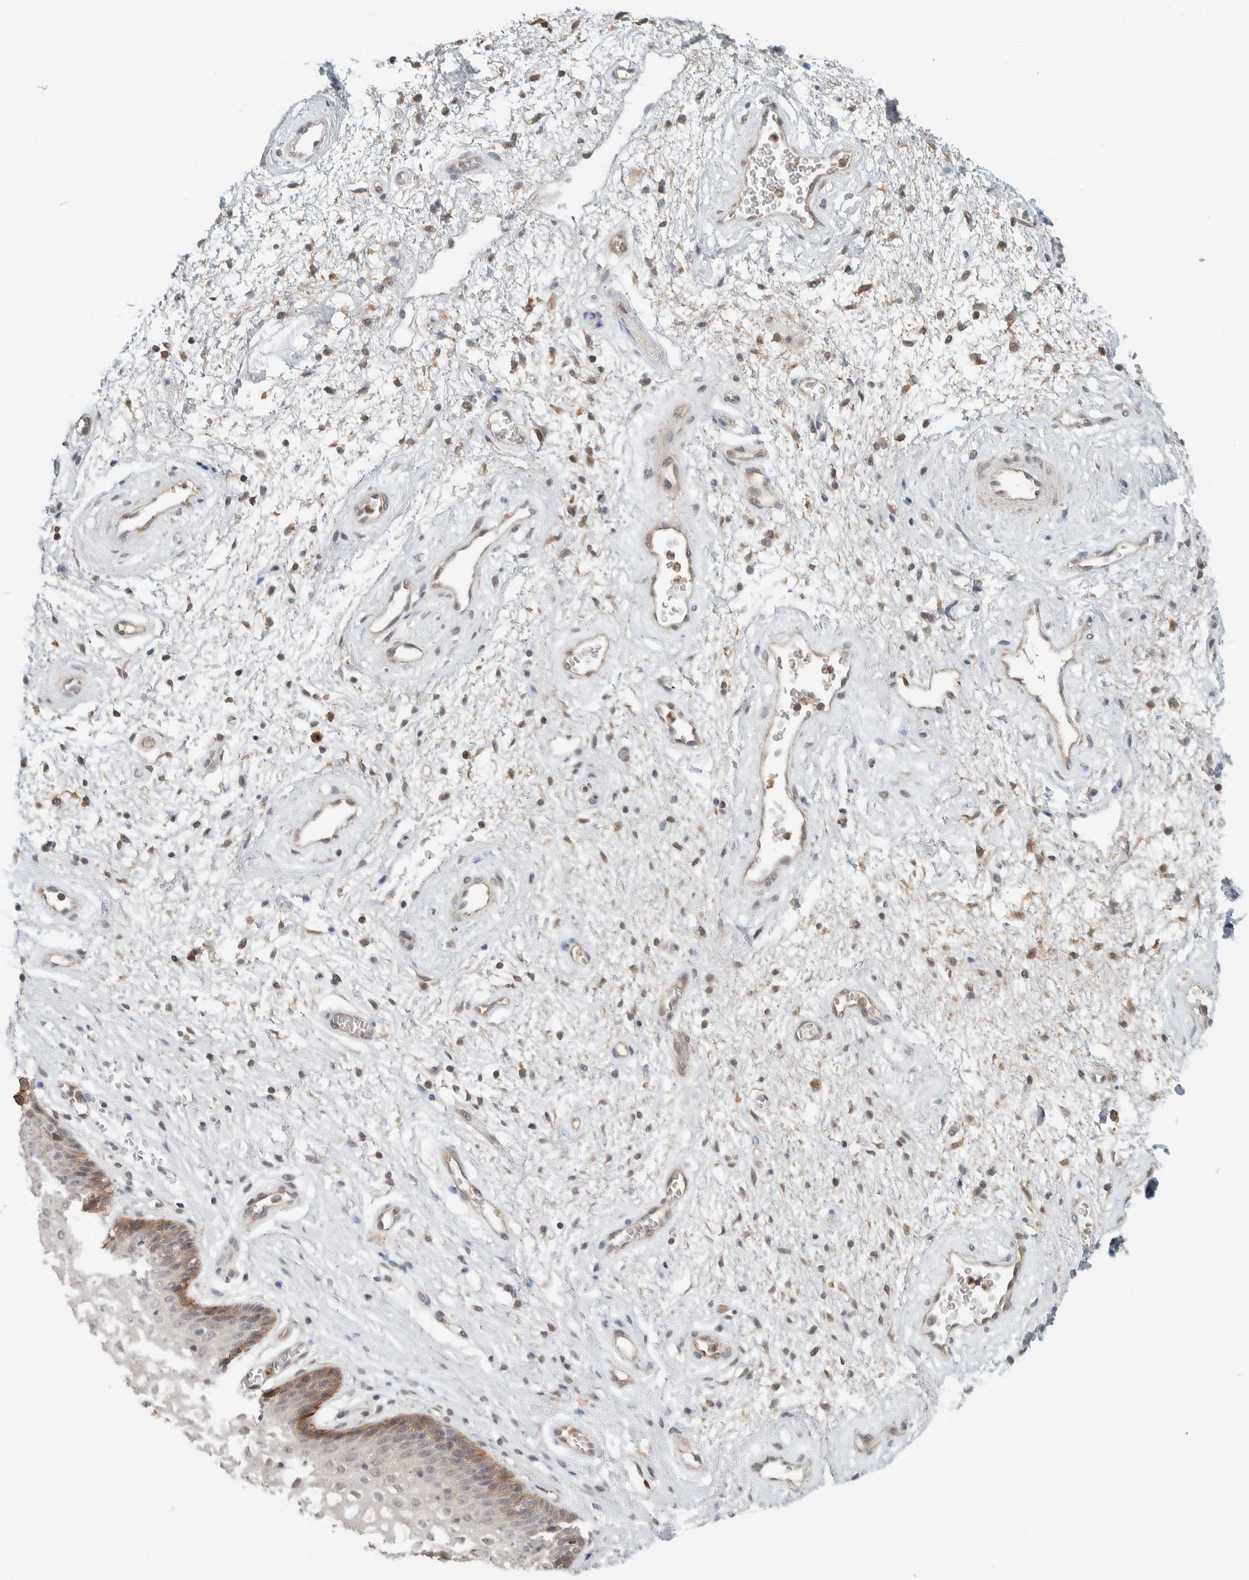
{"staining": {"intensity": "moderate", "quantity": "<25%", "location": "cytoplasmic/membranous"}, "tissue": "vagina", "cell_type": "Squamous epithelial cells", "image_type": "normal", "snomed": [{"axis": "morphology", "description": "Normal tissue, NOS"}, {"axis": "topography", "description": "Vagina"}], "caption": "Immunohistochemical staining of unremarkable vagina shows moderate cytoplasmic/membranous protein positivity in approximately <25% of squamous epithelial cells.", "gene": "ZNF567", "patient": {"sex": "female", "age": 34}}